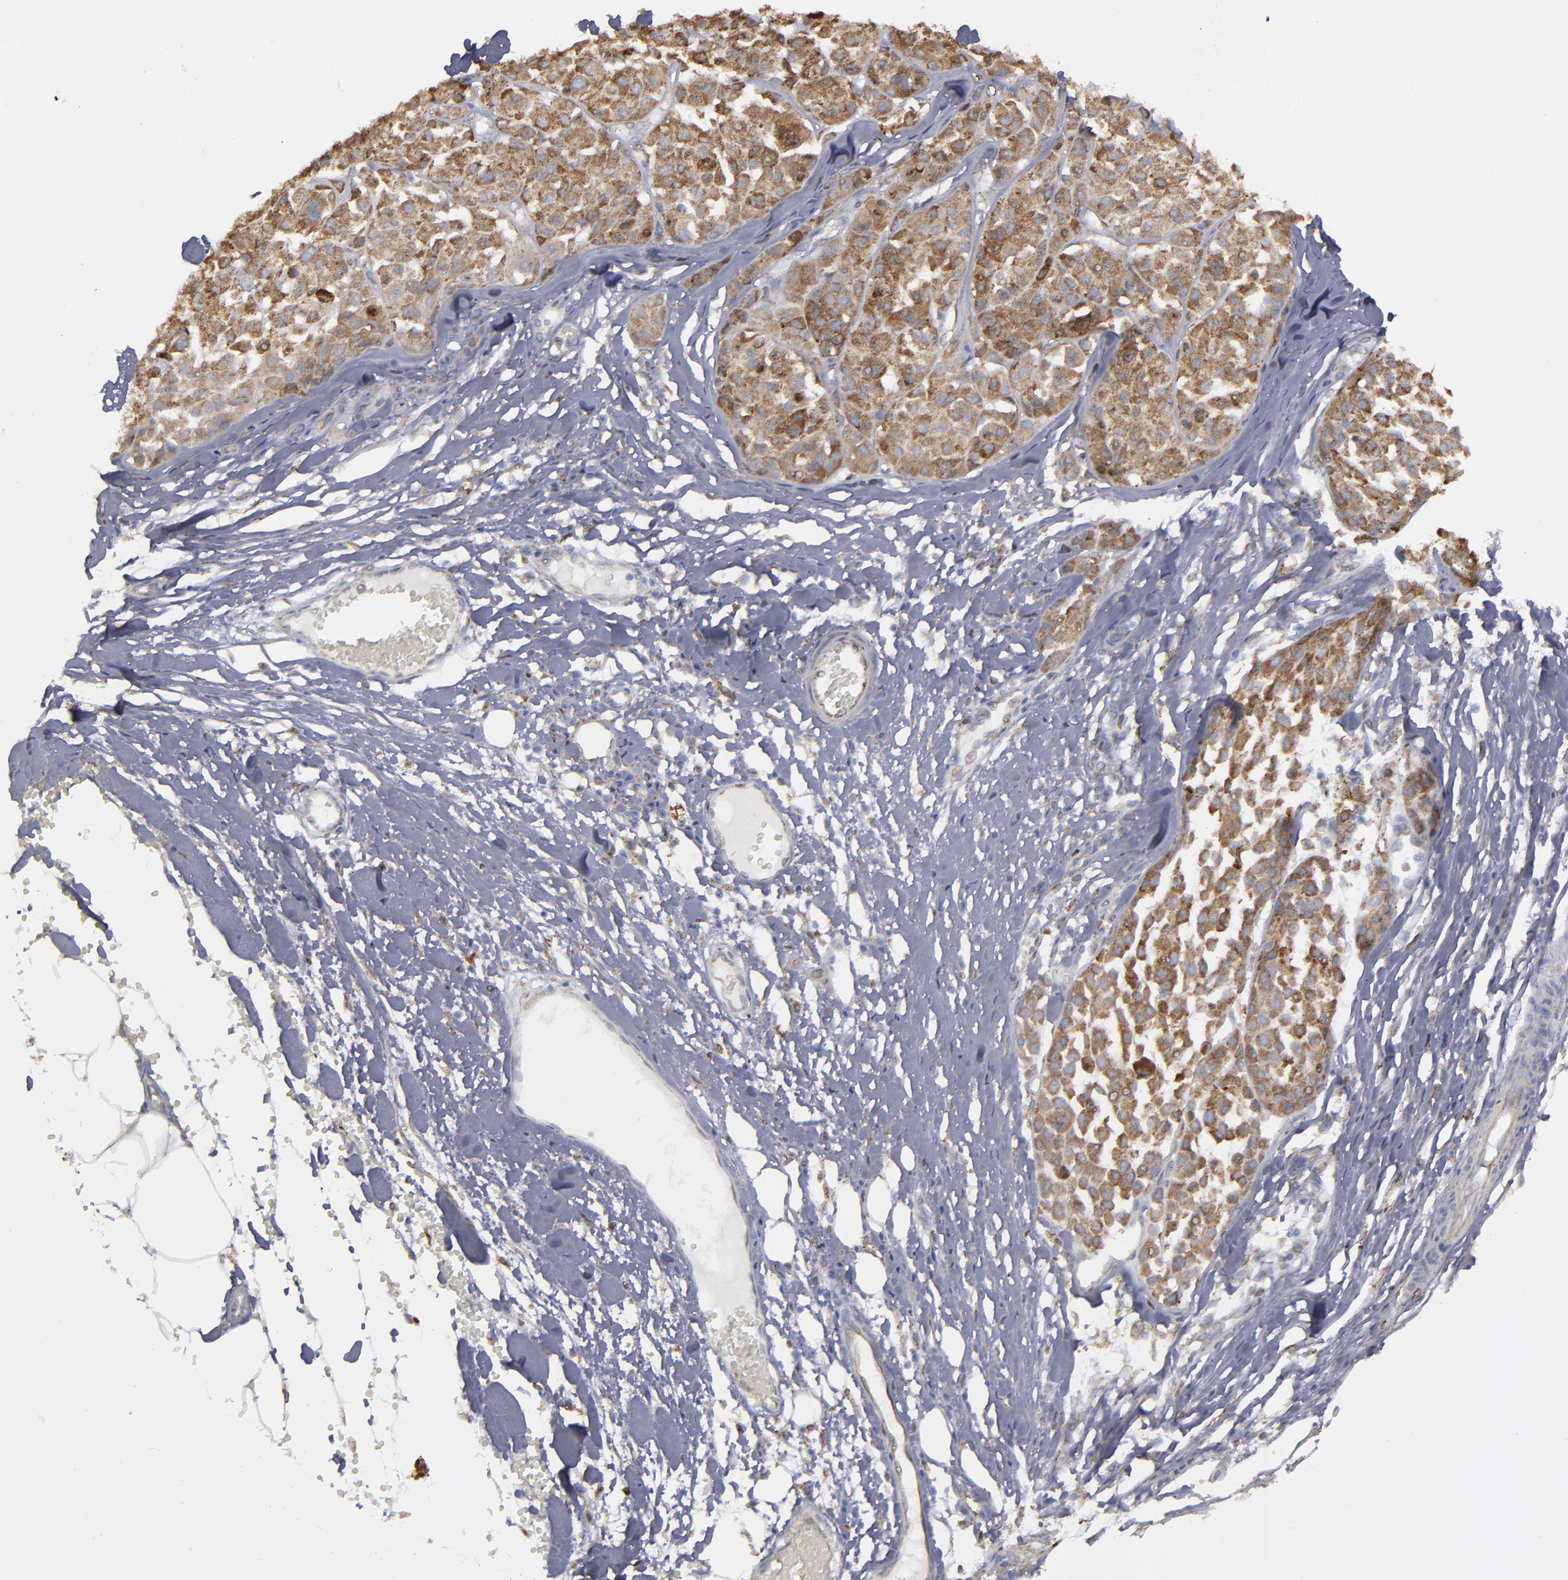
{"staining": {"intensity": "moderate", "quantity": ">75%", "location": "cytoplasmic/membranous"}, "tissue": "melanoma", "cell_type": "Tumor cells", "image_type": "cancer", "snomed": [{"axis": "morphology", "description": "Malignant melanoma, Metastatic site"}, {"axis": "topography", "description": "Soft tissue"}], "caption": "A brown stain labels moderate cytoplasmic/membranous staining of a protein in malignant melanoma (metastatic site) tumor cells. Using DAB (brown) and hematoxylin (blue) stains, captured at high magnification using brightfield microscopy.", "gene": "ERLIN2", "patient": {"sex": "male", "age": 41}}